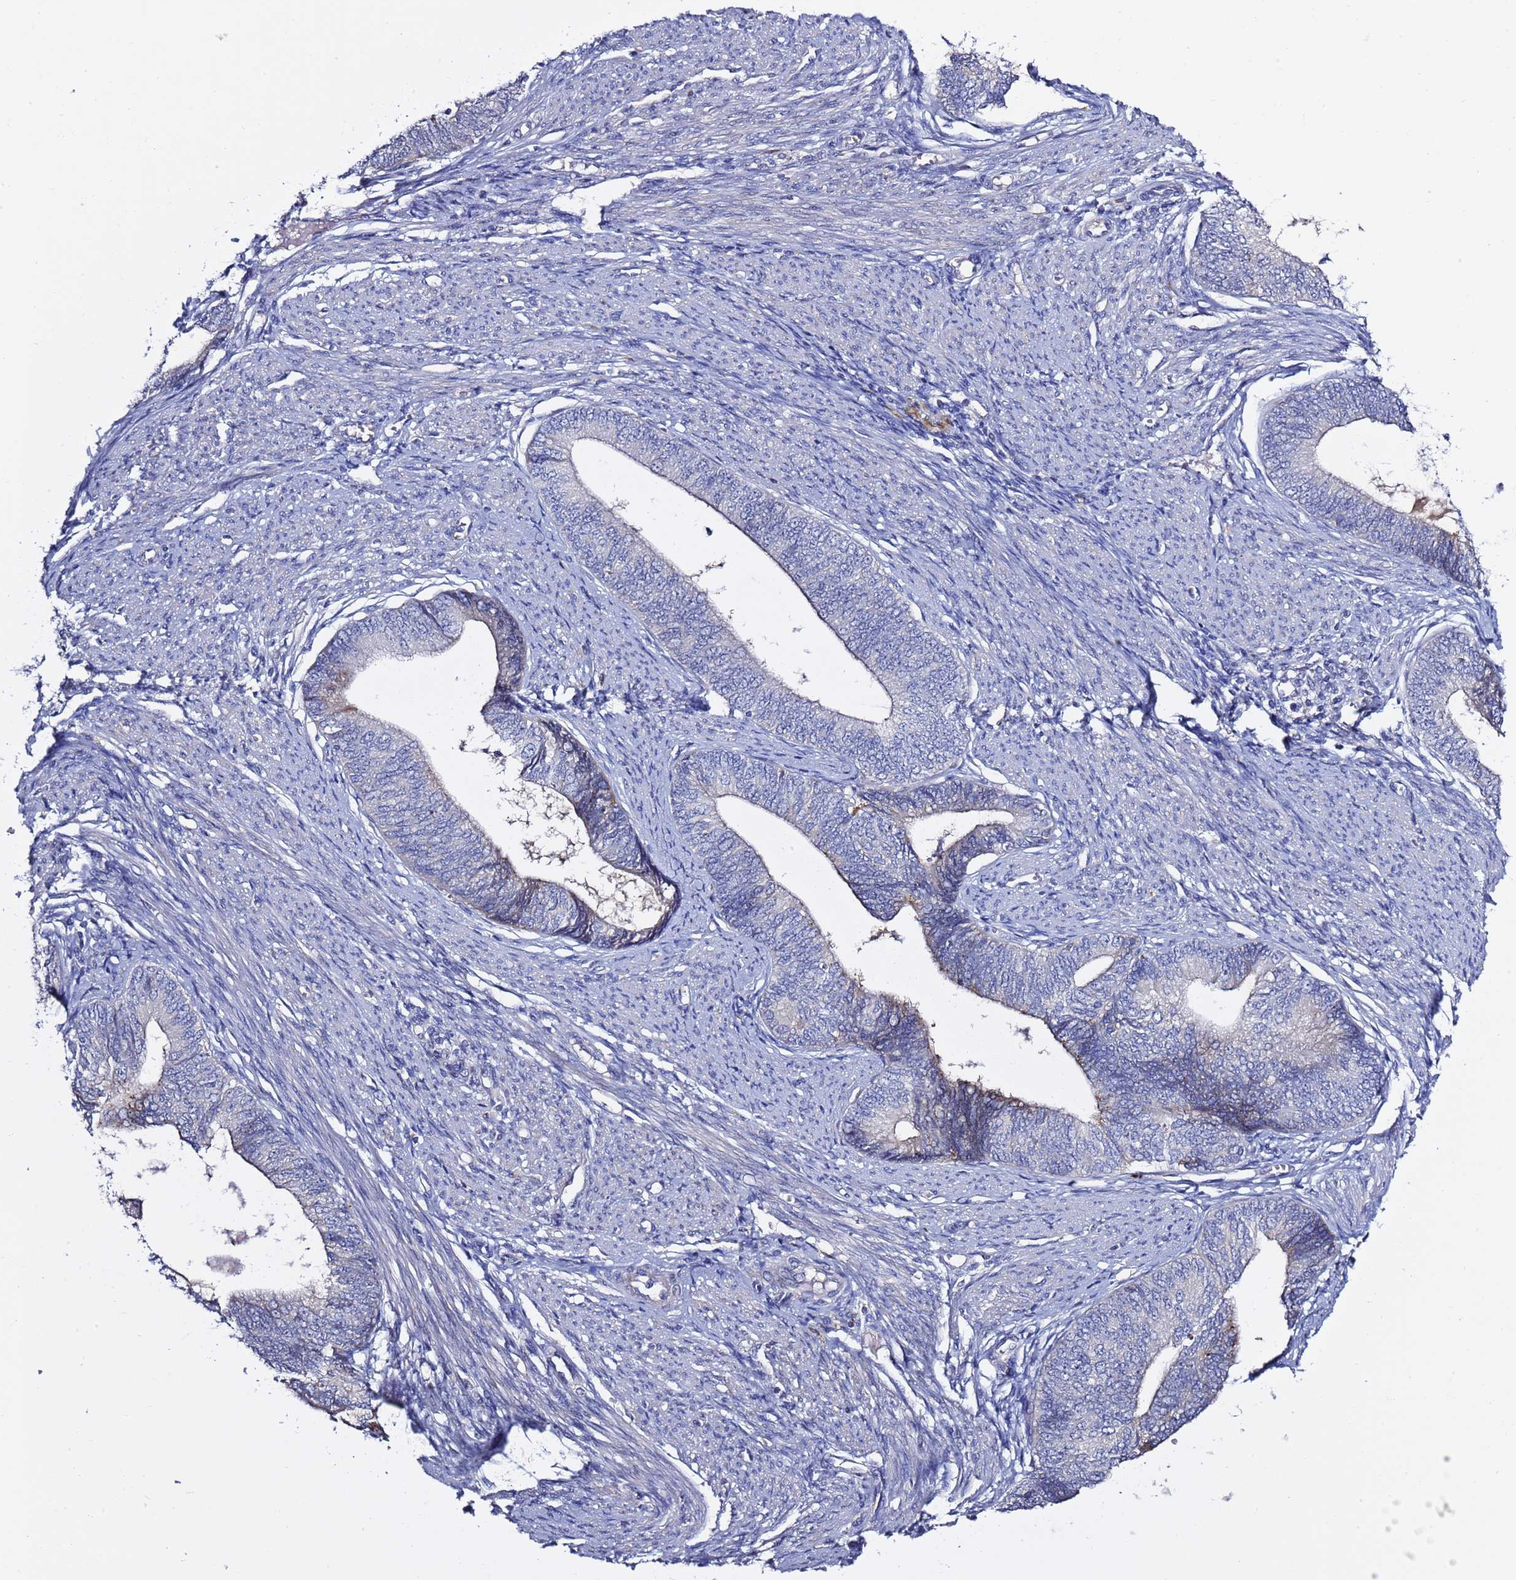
{"staining": {"intensity": "negative", "quantity": "none", "location": "none"}, "tissue": "endometrial cancer", "cell_type": "Tumor cells", "image_type": "cancer", "snomed": [{"axis": "morphology", "description": "Adenocarcinoma, NOS"}, {"axis": "topography", "description": "Endometrium"}], "caption": "Endometrial cancer (adenocarcinoma) was stained to show a protein in brown. There is no significant staining in tumor cells.", "gene": "NAT2", "patient": {"sex": "female", "age": 68}}